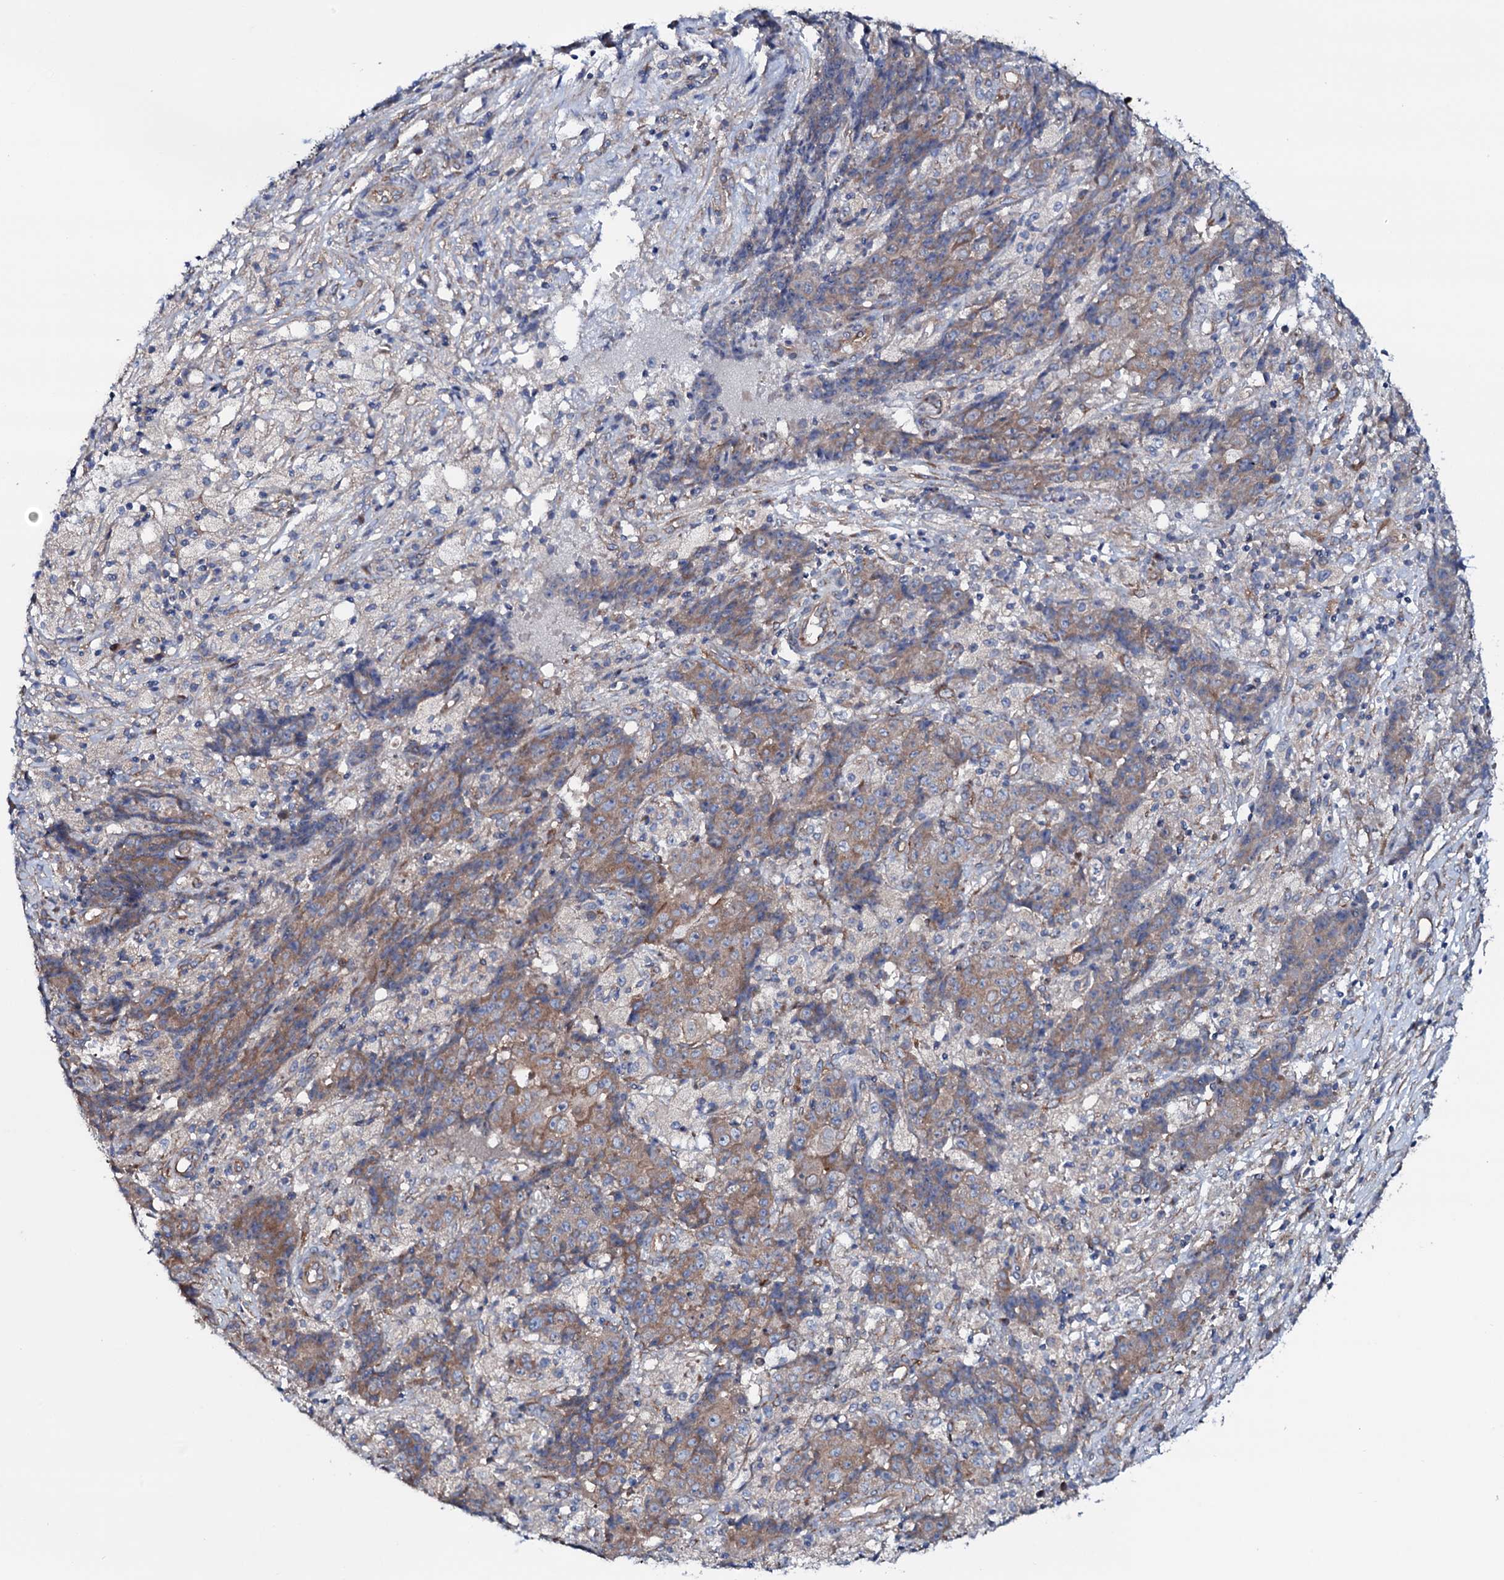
{"staining": {"intensity": "moderate", "quantity": "25%-75%", "location": "cytoplasmic/membranous"}, "tissue": "ovarian cancer", "cell_type": "Tumor cells", "image_type": "cancer", "snomed": [{"axis": "morphology", "description": "Carcinoma, endometroid"}, {"axis": "topography", "description": "Ovary"}], "caption": "Immunohistochemical staining of human ovarian cancer (endometroid carcinoma) shows medium levels of moderate cytoplasmic/membranous protein staining in about 25%-75% of tumor cells.", "gene": "STARD13", "patient": {"sex": "female", "age": 42}}